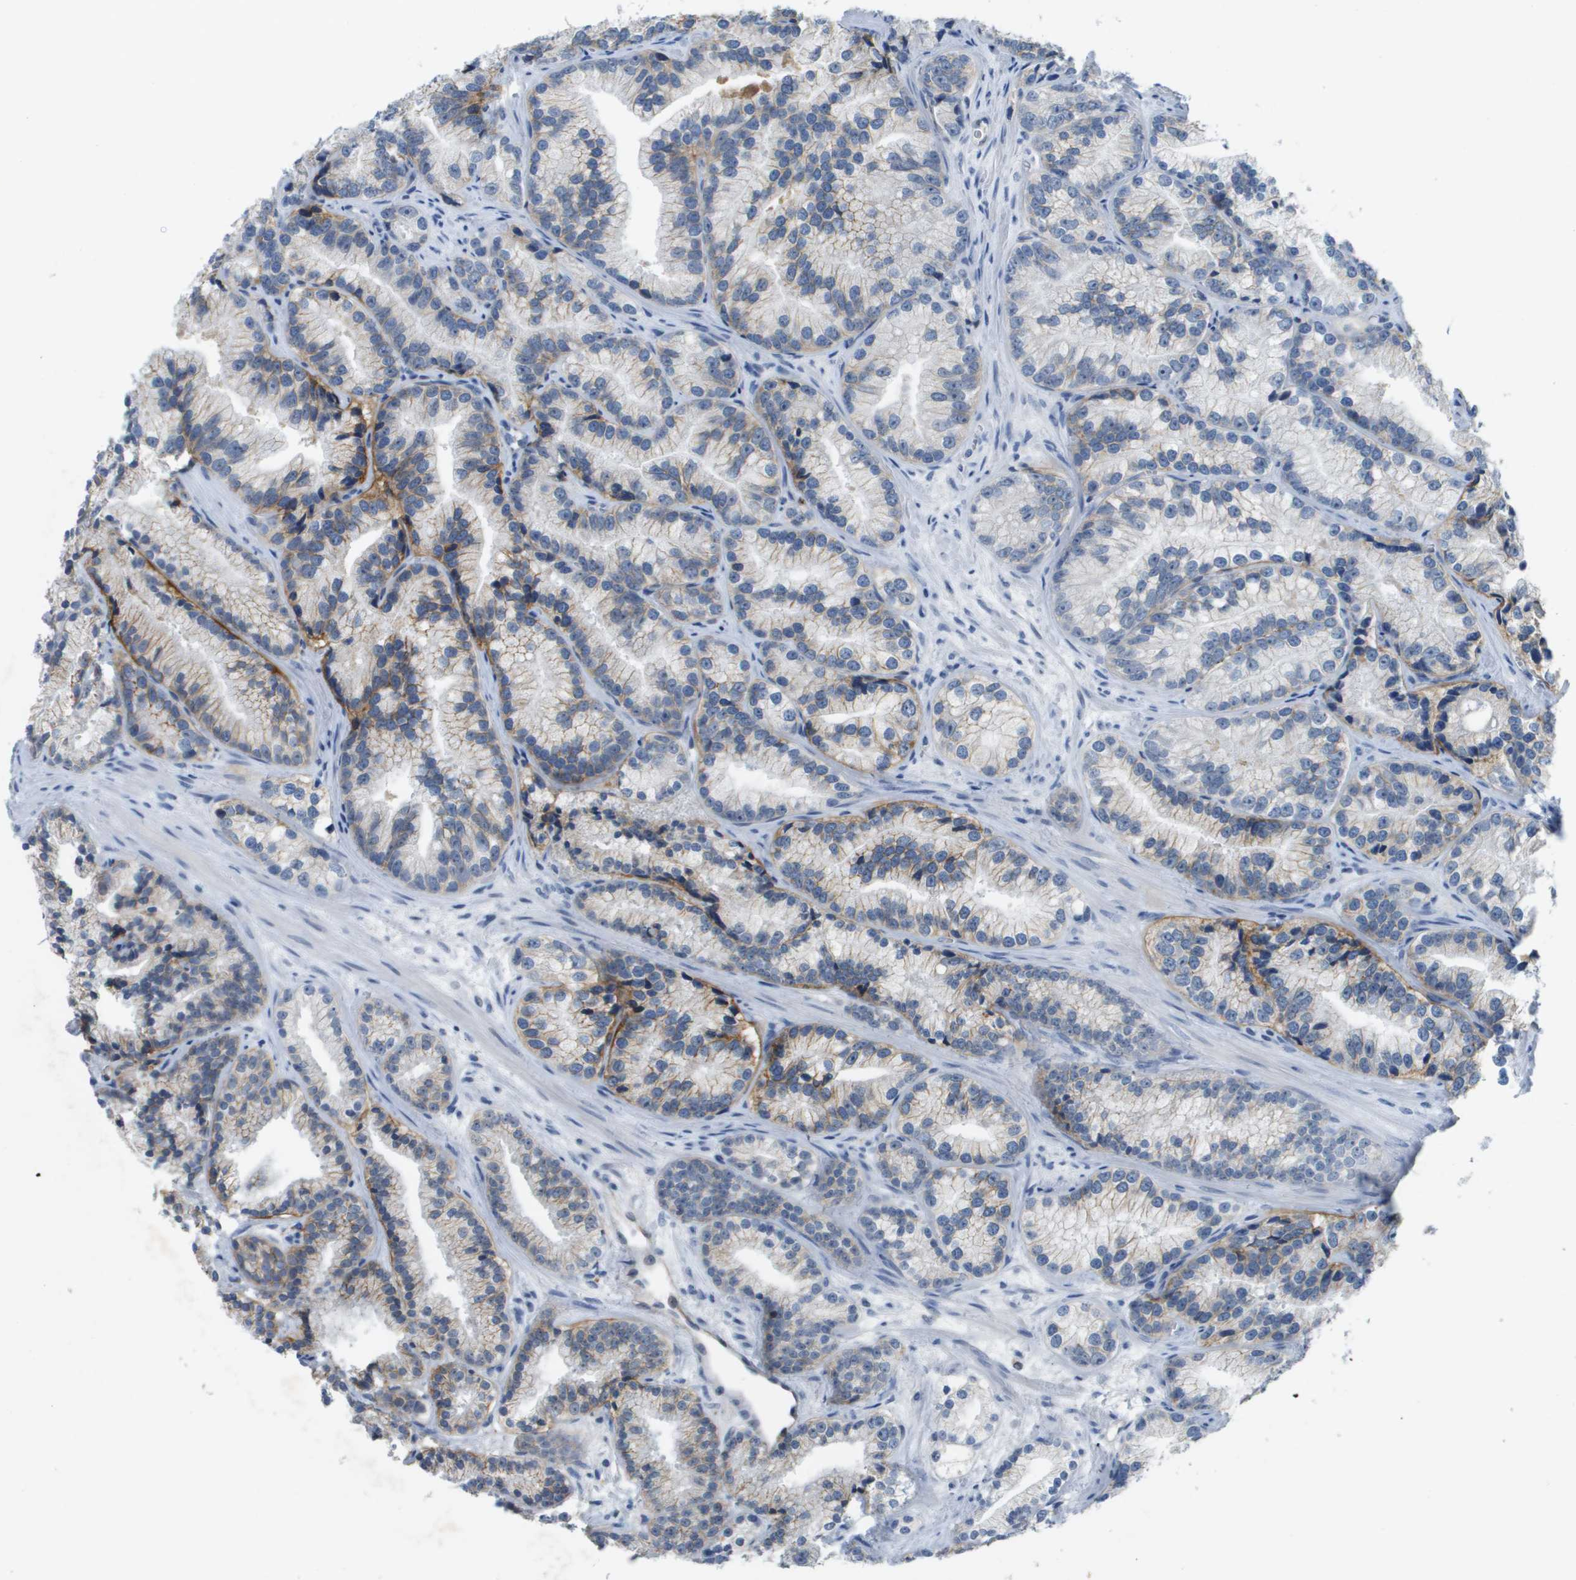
{"staining": {"intensity": "weak", "quantity": "25%-75%", "location": "cytoplasmic/membranous"}, "tissue": "prostate cancer", "cell_type": "Tumor cells", "image_type": "cancer", "snomed": [{"axis": "morphology", "description": "Adenocarcinoma, Low grade"}, {"axis": "topography", "description": "Prostate"}], "caption": "Prostate cancer stained for a protein (brown) reveals weak cytoplasmic/membranous positive positivity in about 25%-75% of tumor cells.", "gene": "ITGA6", "patient": {"sex": "male", "age": 89}}